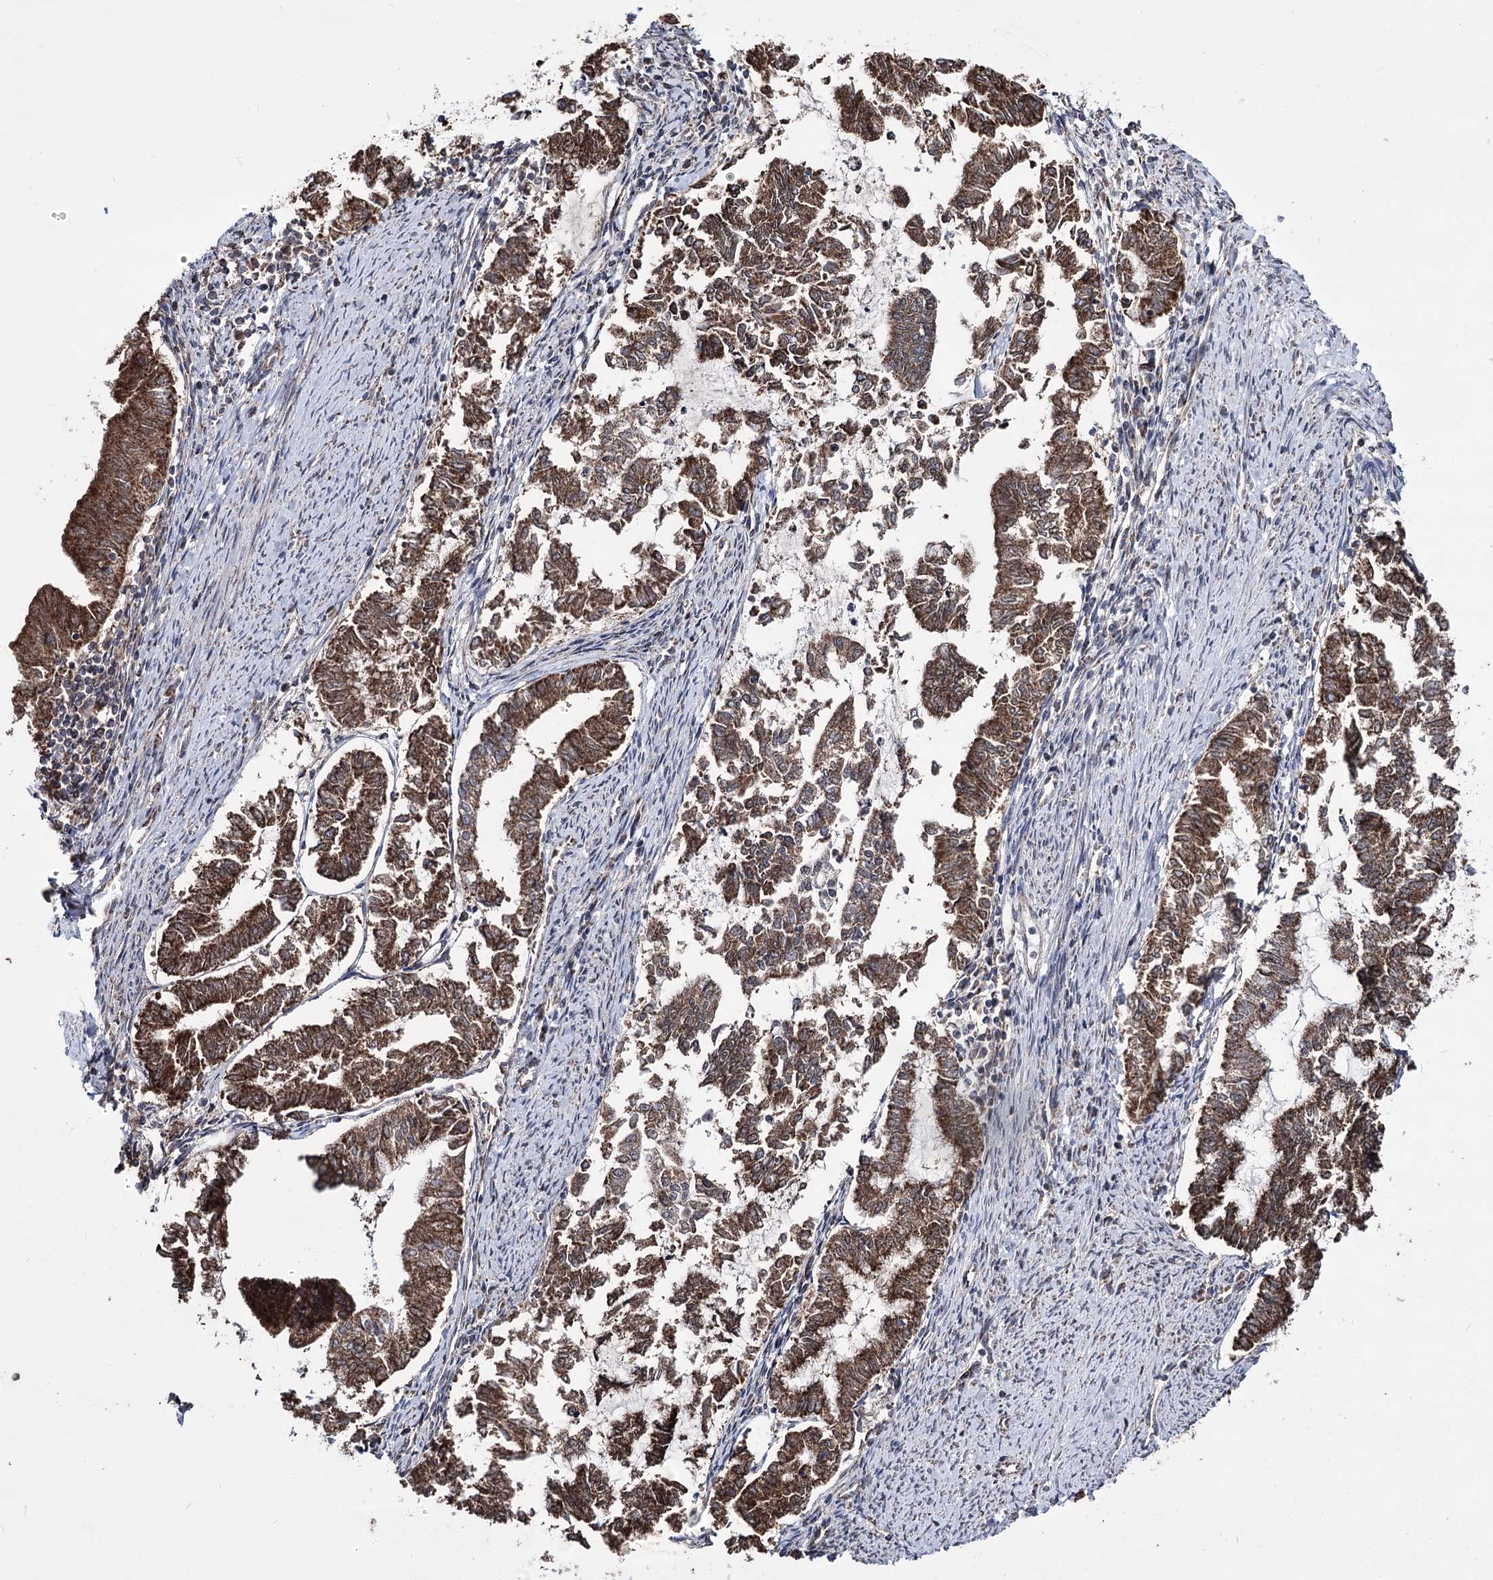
{"staining": {"intensity": "strong", "quantity": ">75%", "location": "cytoplasmic/membranous"}, "tissue": "endometrial cancer", "cell_type": "Tumor cells", "image_type": "cancer", "snomed": [{"axis": "morphology", "description": "Adenocarcinoma, NOS"}, {"axis": "topography", "description": "Endometrium"}], "caption": "Human endometrial adenocarcinoma stained with a brown dye exhibits strong cytoplasmic/membranous positive staining in about >75% of tumor cells.", "gene": "CREB3L4", "patient": {"sex": "female", "age": 79}}